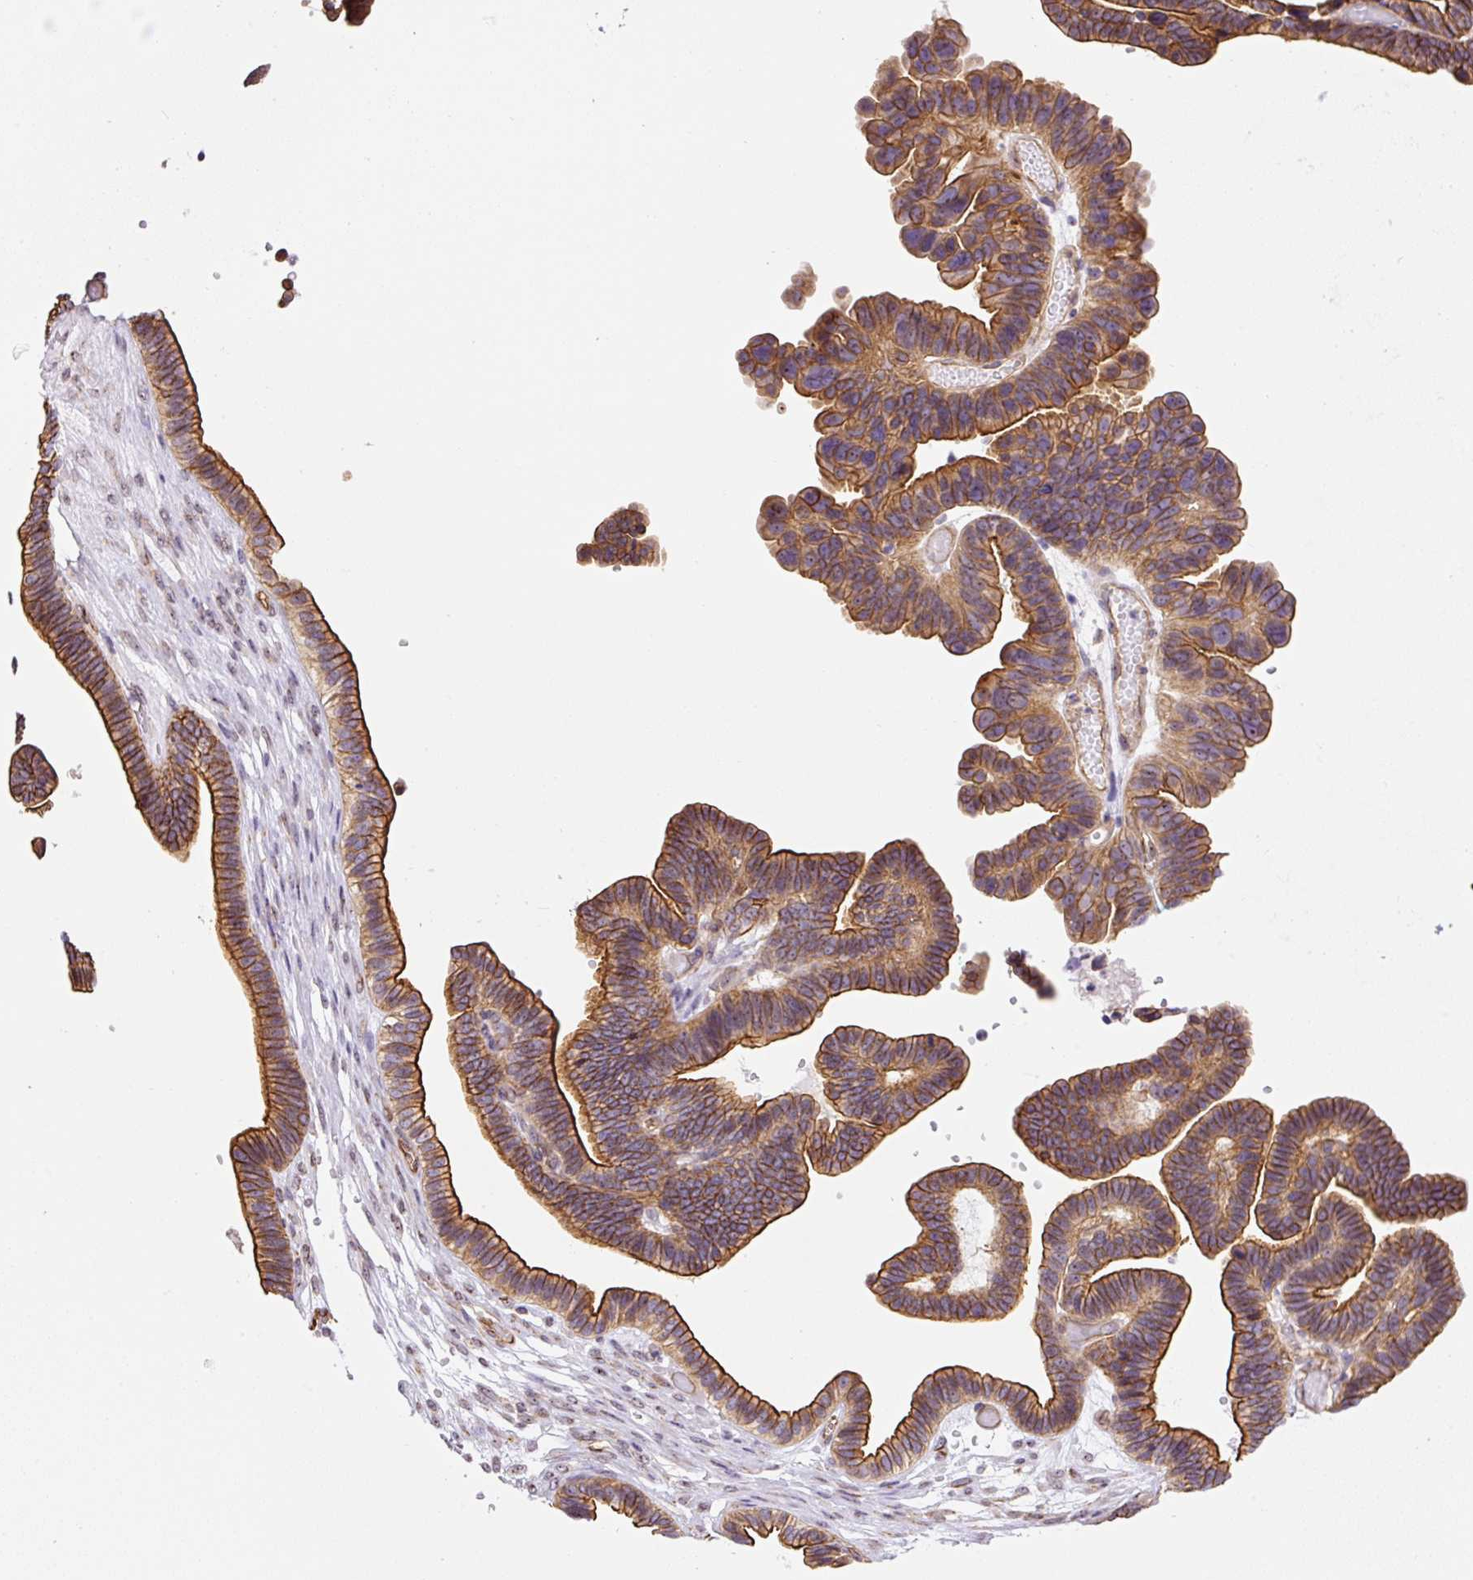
{"staining": {"intensity": "moderate", "quantity": ">75%", "location": "cytoplasmic/membranous"}, "tissue": "ovarian cancer", "cell_type": "Tumor cells", "image_type": "cancer", "snomed": [{"axis": "morphology", "description": "Cystadenocarcinoma, serous, NOS"}, {"axis": "topography", "description": "Ovary"}], "caption": "Protein analysis of serous cystadenocarcinoma (ovarian) tissue reveals moderate cytoplasmic/membranous positivity in about >75% of tumor cells.", "gene": "MYO5C", "patient": {"sex": "female", "age": 56}}